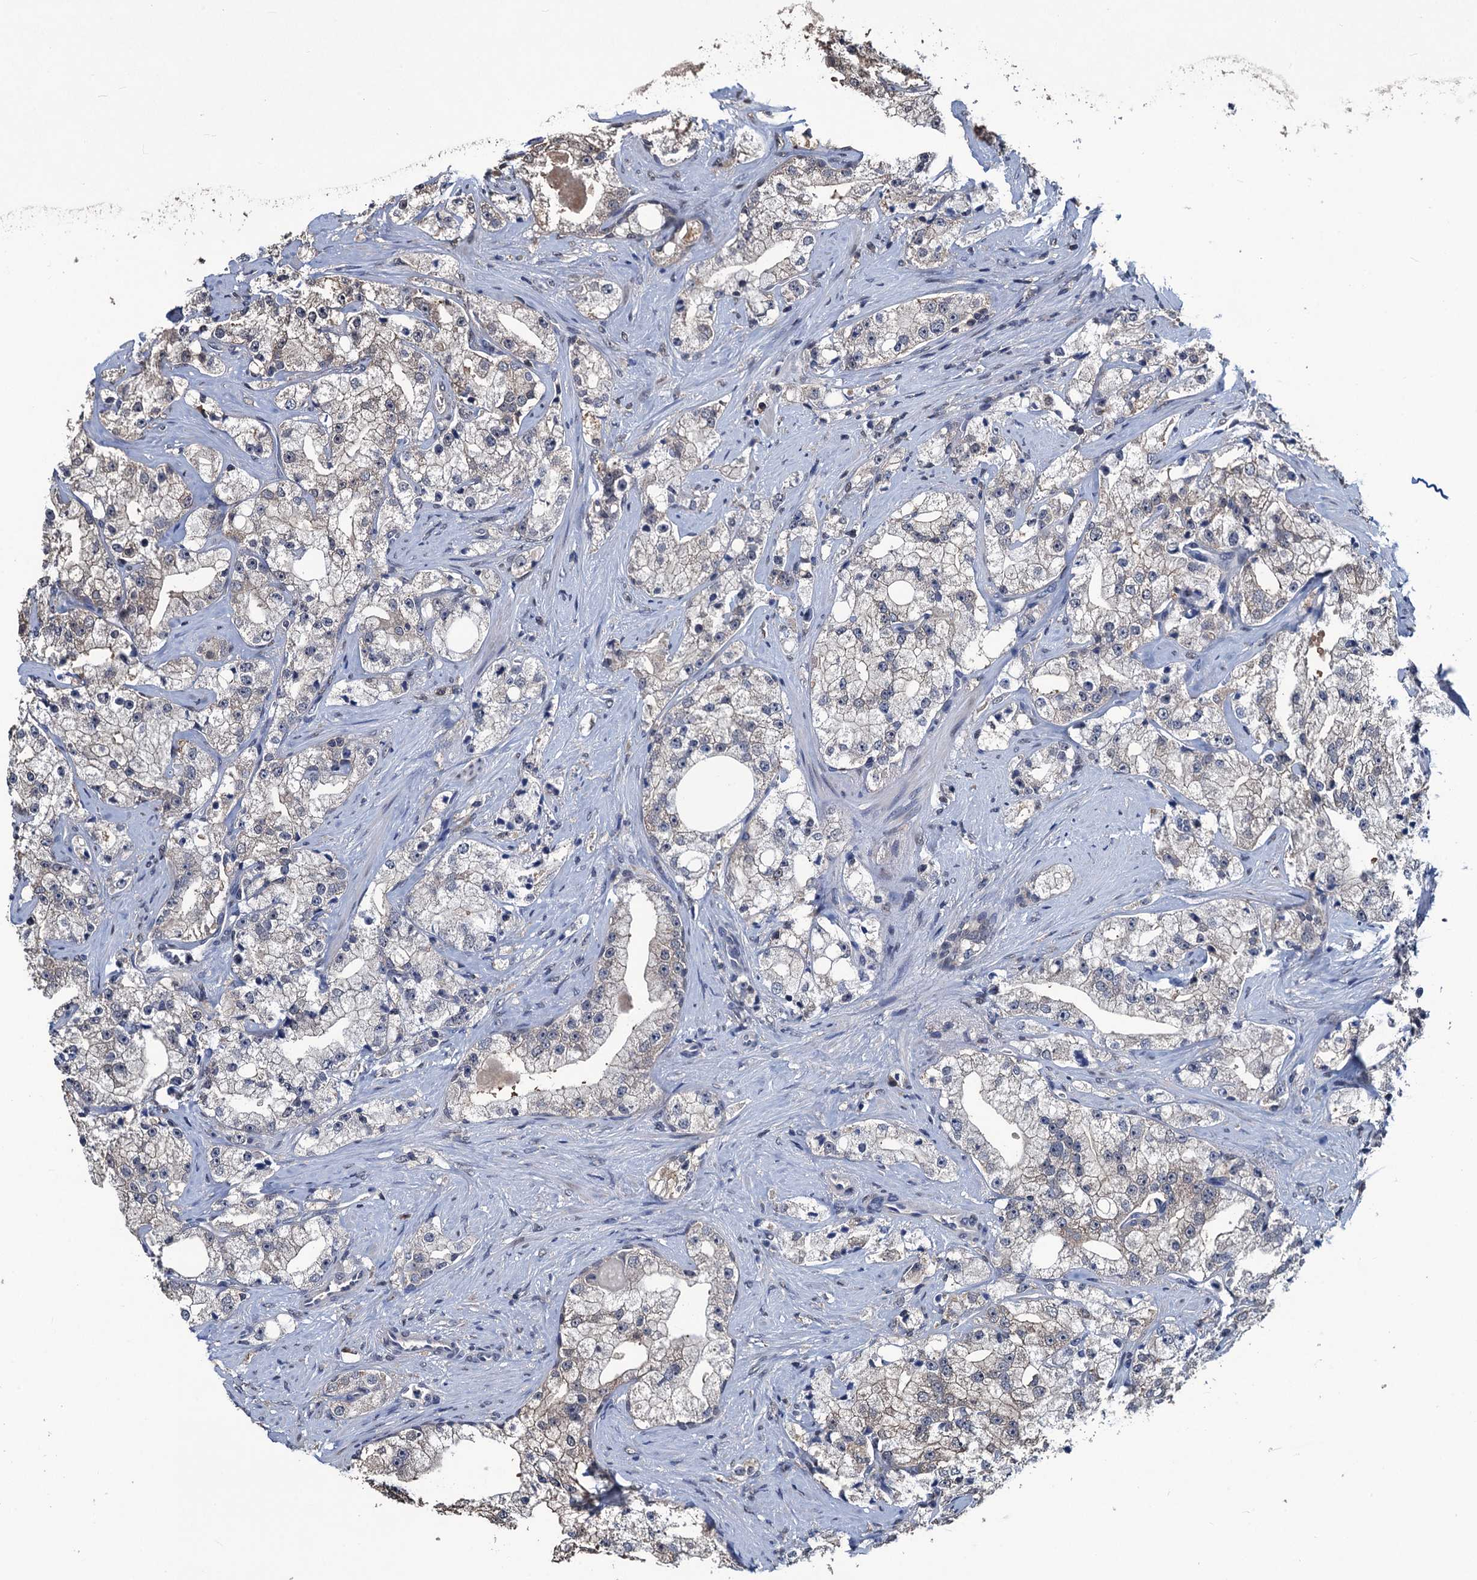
{"staining": {"intensity": "weak", "quantity": "<25%", "location": "cytoplasmic/membranous"}, "tissue": "prostate cancer", "cell_type": "Tumor cells", "image_type": "cancer", "snomed": [{"axis": "morphology", "description": "Adenocarcinoma, High grade"}, {"axis": "topography", "description": "Prostate"}], "caption": "The micrograph shows no significant expression in tumor cells of prostate high-grade adenocarcinoma.", "gene": "RTKN2", "patient": {"sex": "male", "age": 64}}